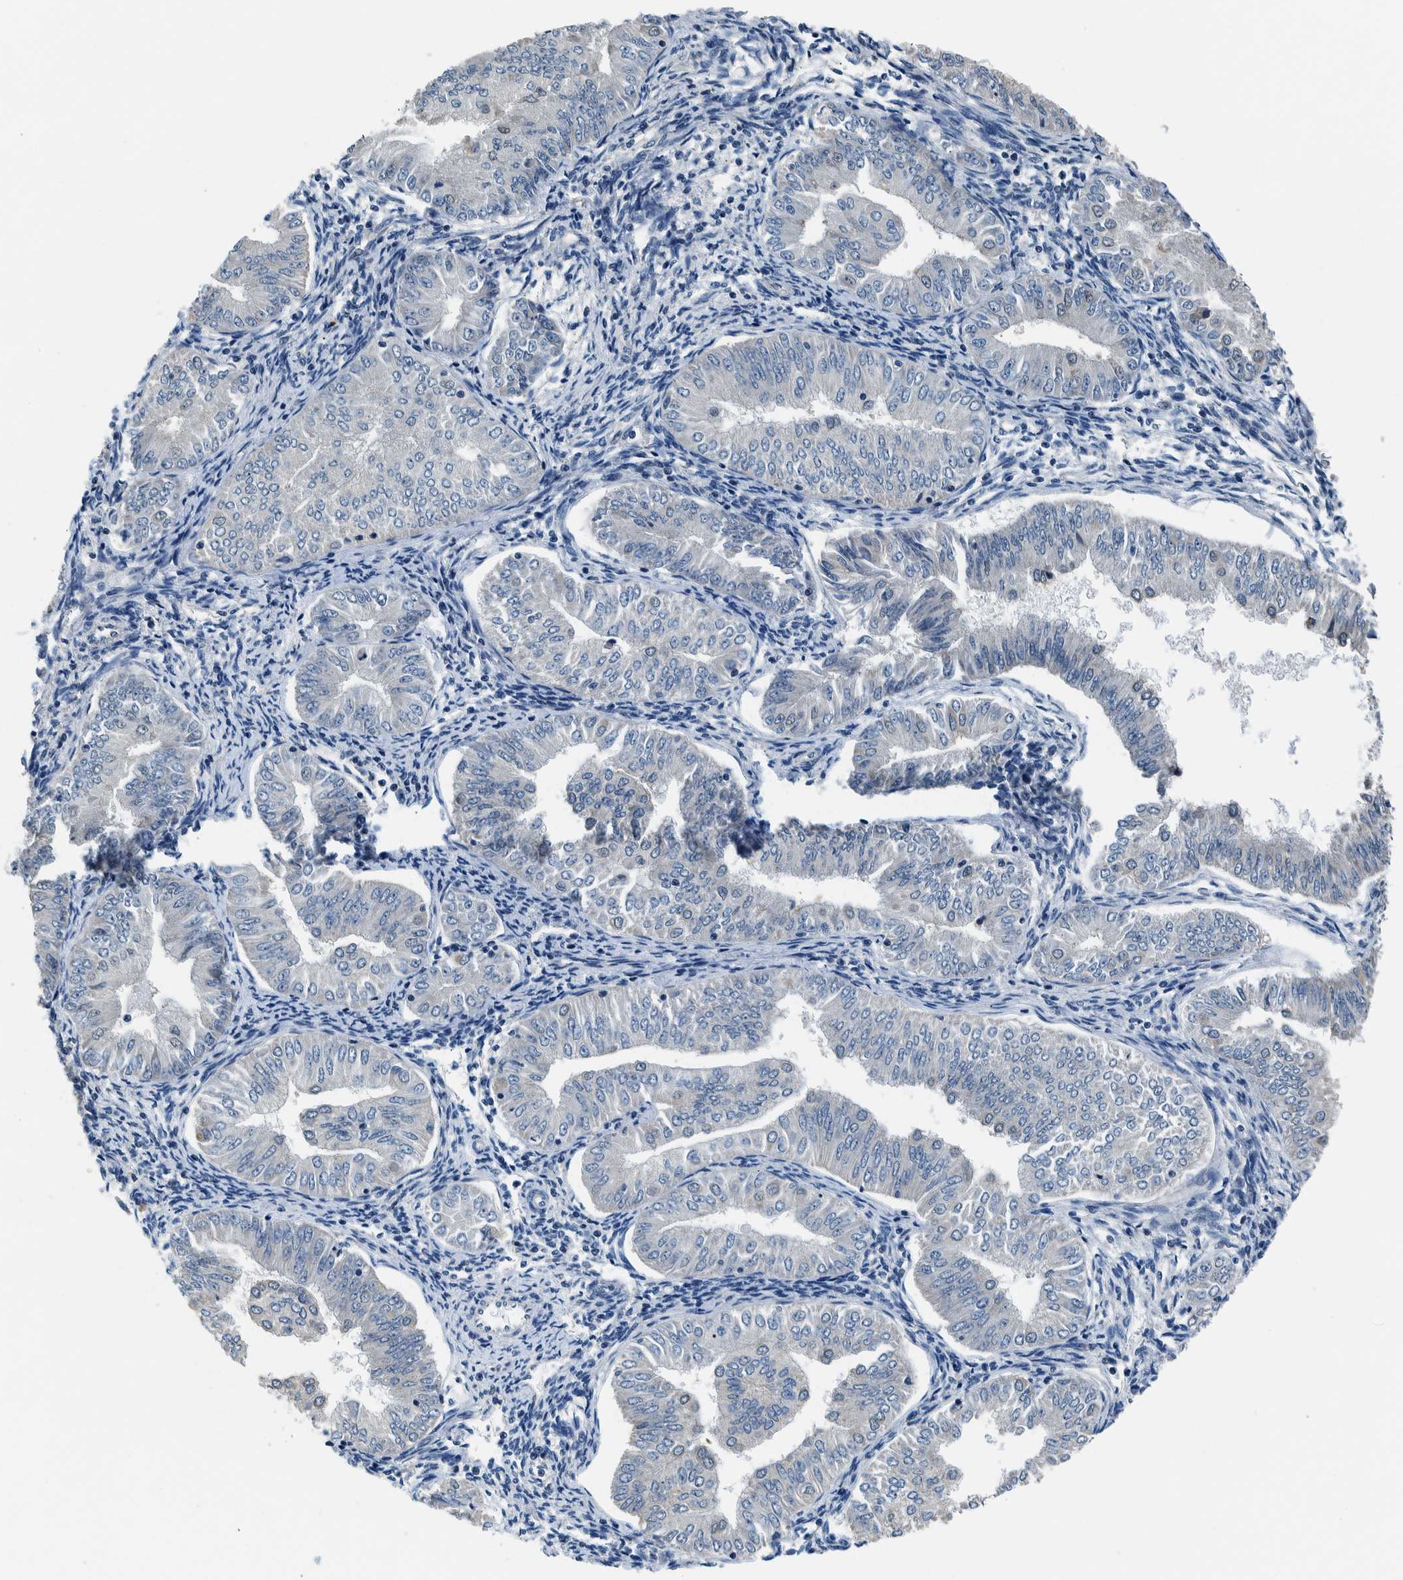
{"staining": {"intensity": "negative", "quantity": "none", "location": "none"}, "tissue": "endometrial cancer", "cell_type": "Tumor cells", "image_type": "cancer", "snomed": [{"axis": "morphology", "description": "Normal tissue, NOS"}, {"axis": "morphology", "description": "Adenocarcinoma, NOS"}, {"axis": "topography", "description": "Endometrium"}], "caption": "The micrograph displays no significant staining in tumor cells of endometrial cancer (adenocarcinoma).", "gene": "NIBAN2", "patient": {"sex": "female", "age": 53}}